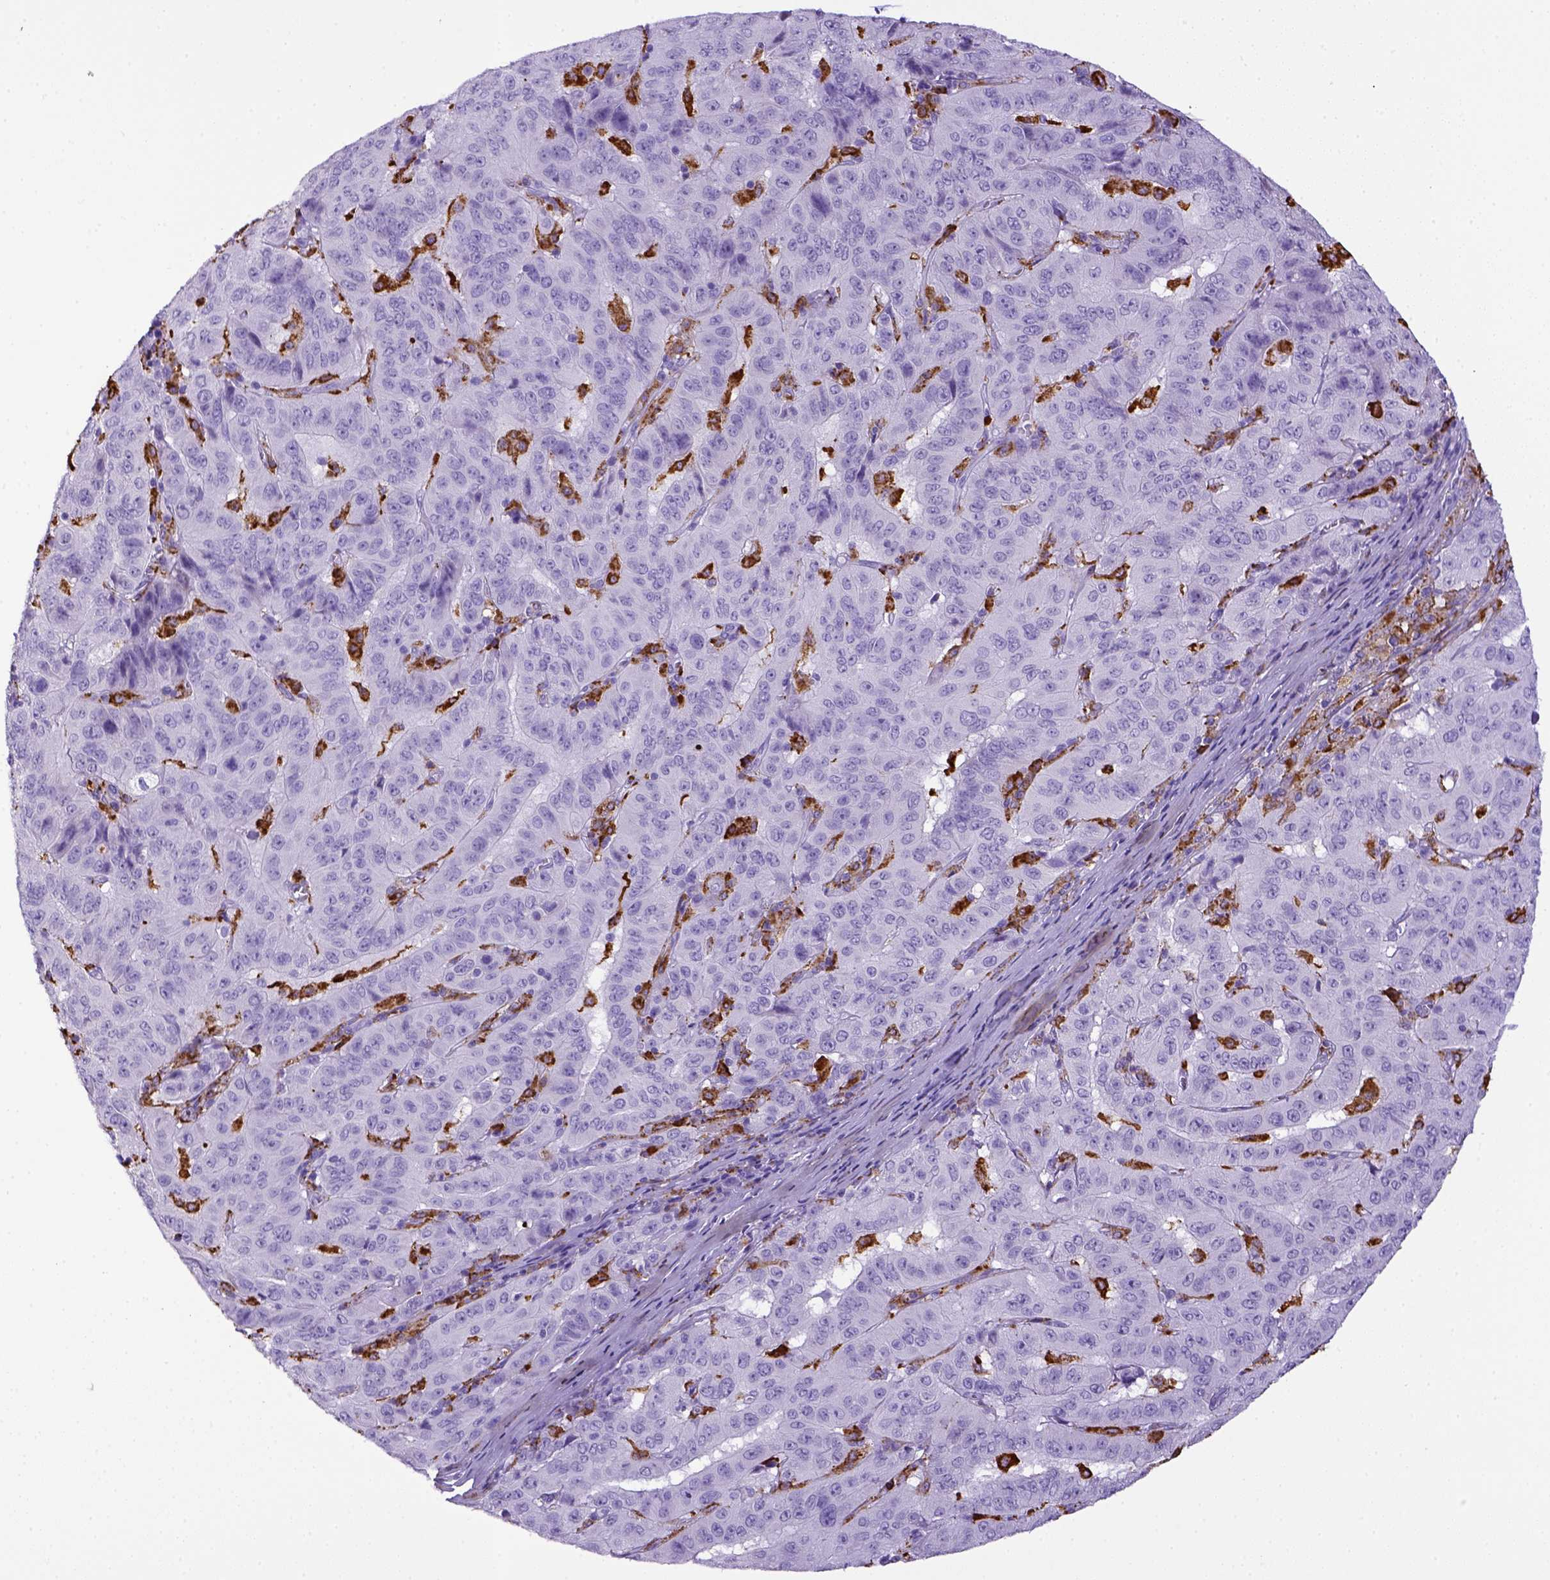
{"staining": {"intensity": "negative", "quantity": "none", "location": "none"}, "tissue": "pancreatic cancer", "cell_type": "Tumor cells", "image_type": "cancer", "snomed": [{"axis": "morphology", "description": "Adenocarcinoma, NOS"}, {"axis": "topography", "description": "Pancreas"}], "caption": "IHC of pancreatic cancer (adenocarcinoma) displays no positivity in tumor cells. (DAB (3,3'-diaminobenzidine) IHC visualized using brightfield microscopy, high magnification).", "gene": "CD68", "patient": {"sex": "male", "age": 63}}